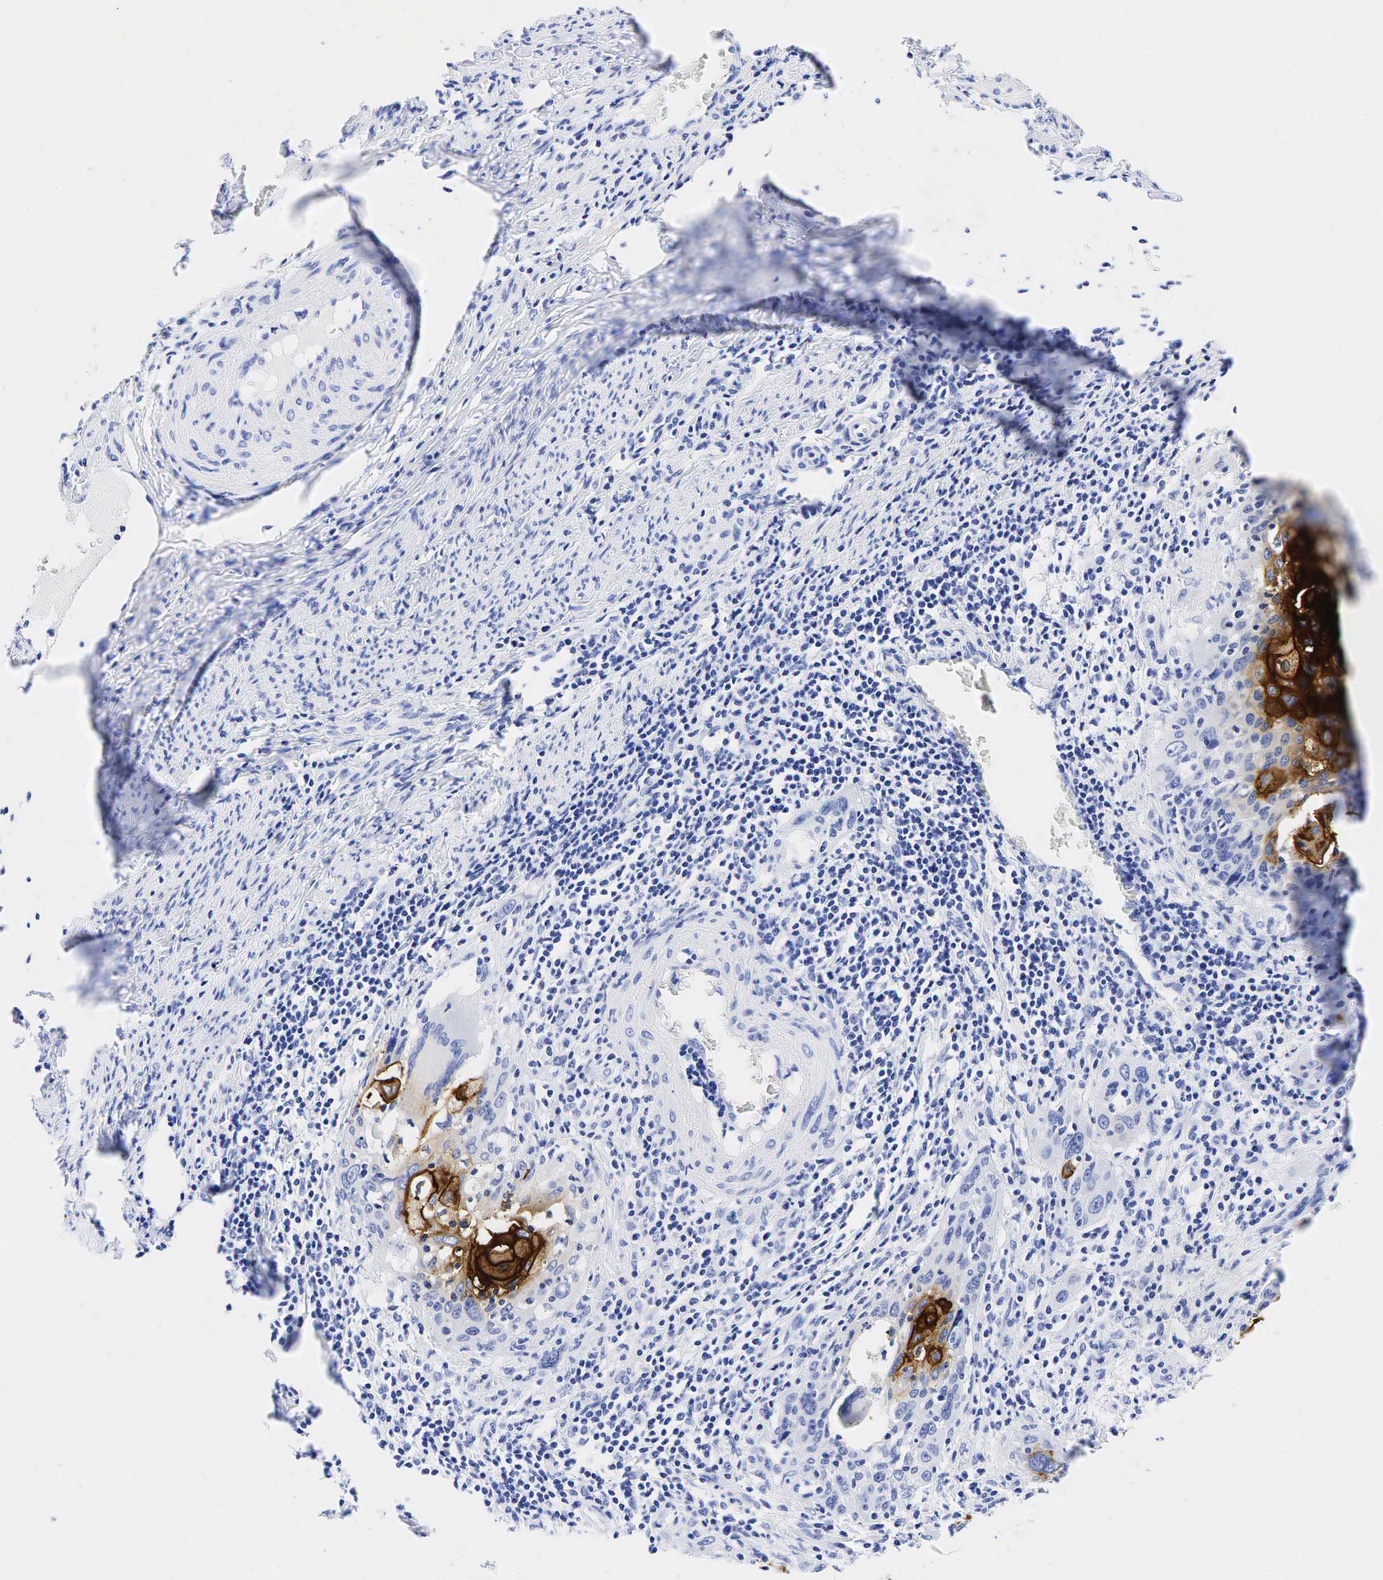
{"staining": {"intensity": "strong", "quantity": "<25%", "location": "cytoplasmic/membranous"}, "tissue": "cervical cancer", "cell_type": "Tumor cells", "image_type": "cancer", "snomed": [{"axis": "morphology", "description": "Squamous cell carcinoma, NOS"}, {"axis": "topography", "description": "Cervix"}], "caption": "Cervical cancer (squamous cell carcinoma) stained with IHC shows strong cytoplasmic/membranous staining in about <25% of tumor cells.", "gene": "CEACAM5", "patient": {"sex": "female", "age": 54}}